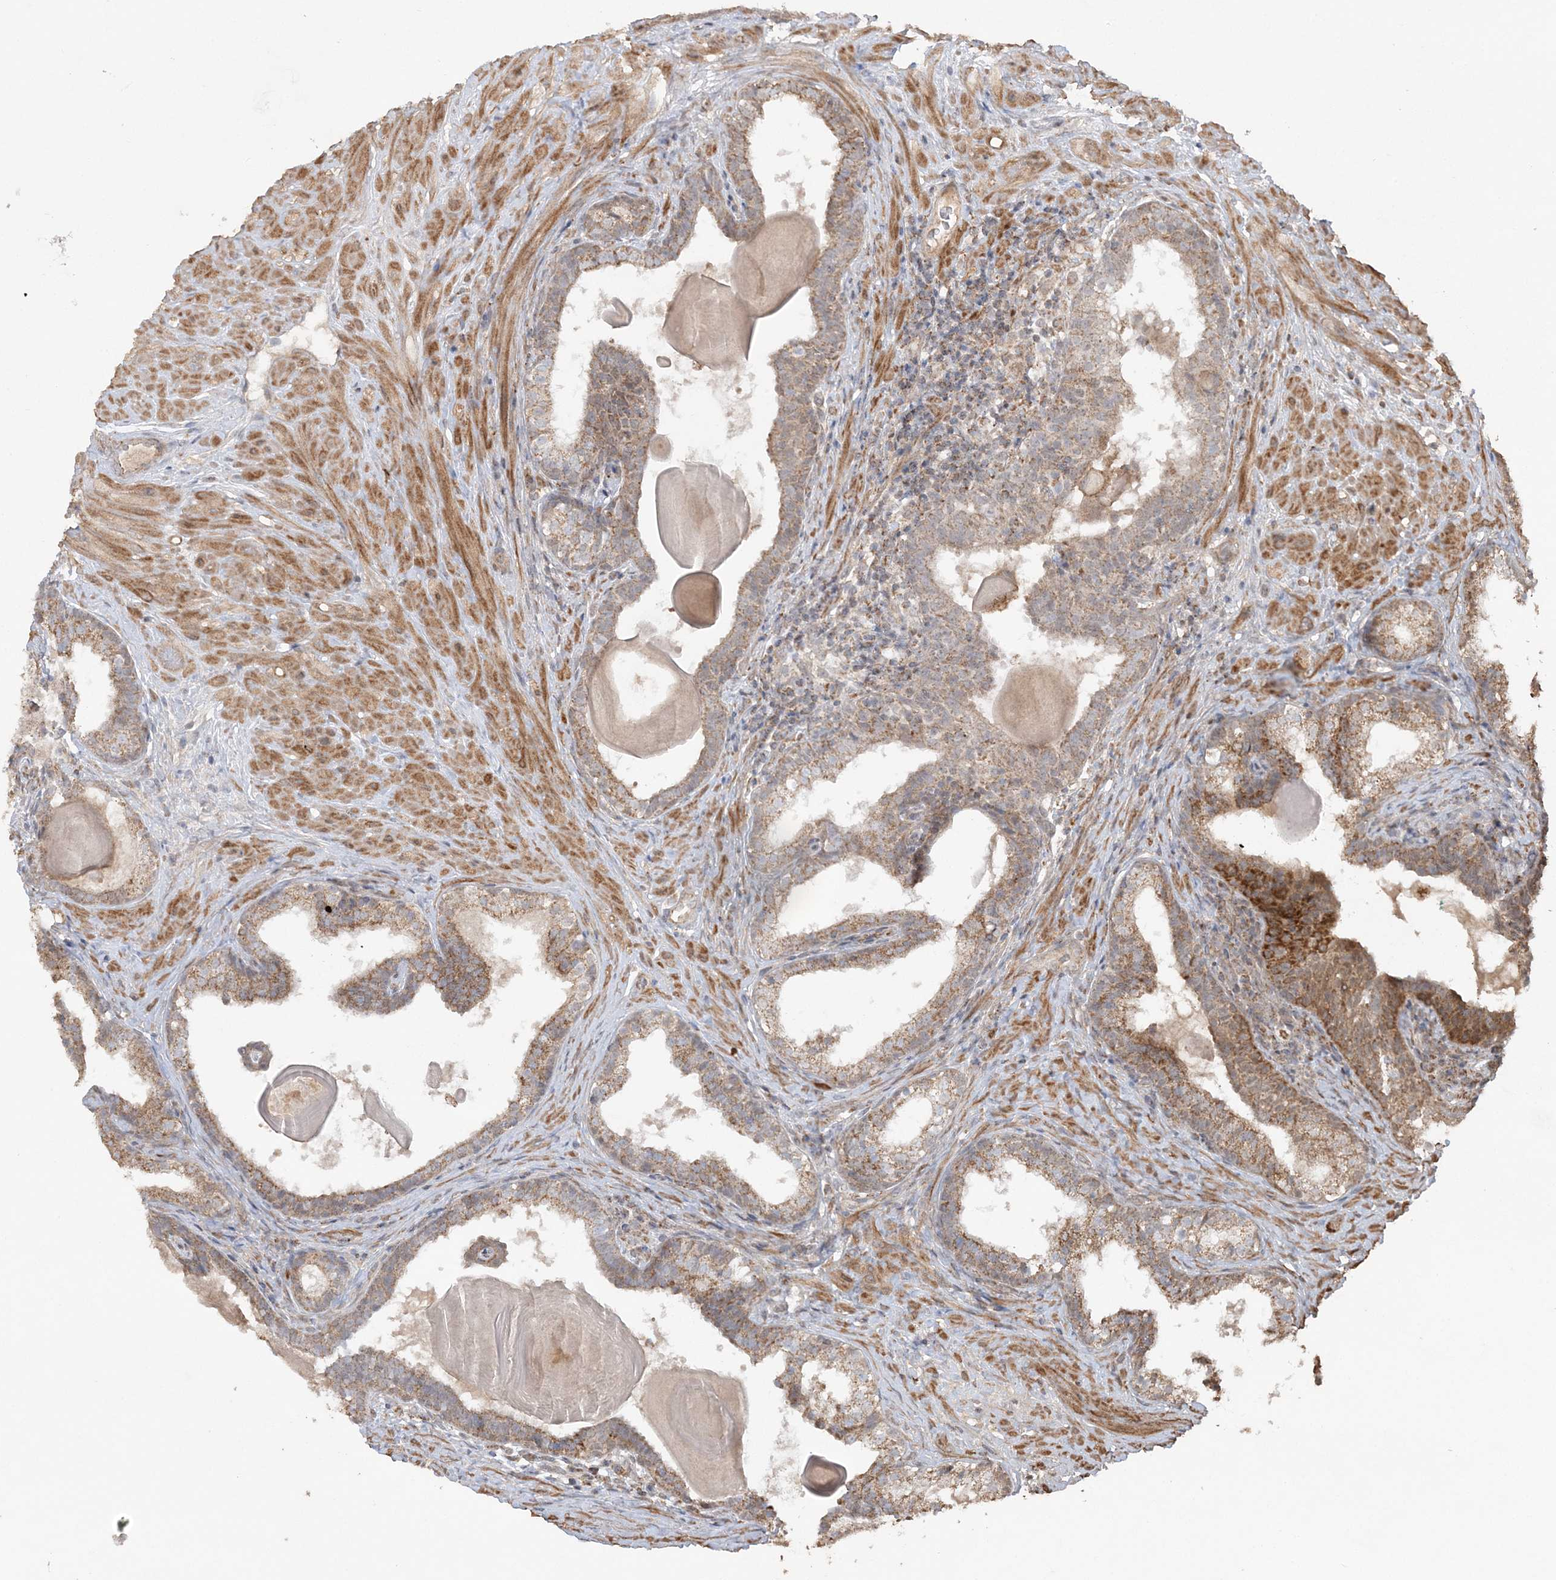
{"staining": {"intensity": "moderate", "quantity": ">75%", "location": "cytoplasmic/membranous"}, "tissue": "prostate cancer", "cell_type": "Tumor cells", "image_type": "cancer", "snomed": [{"axis": "morphology", "description": "Adenocarcinoma, High grade"}, {"axis": "topography", "description": "Prostate"}], "caption": "The histopathology image shows staining of prostate cancer (high-grade adenocarcinoma), revealing moderate cytoplasmic/membranous protein expression (brown color) within tumor cells. The protein of interest is stained brown, and the nuclei are stained in blue (DAB (3,3'-diaminobenzidine) IHC with brightfield microscopy, high magnification).", "gene": "SCLT1", "patient": {"sex": "male", "age": 56}}